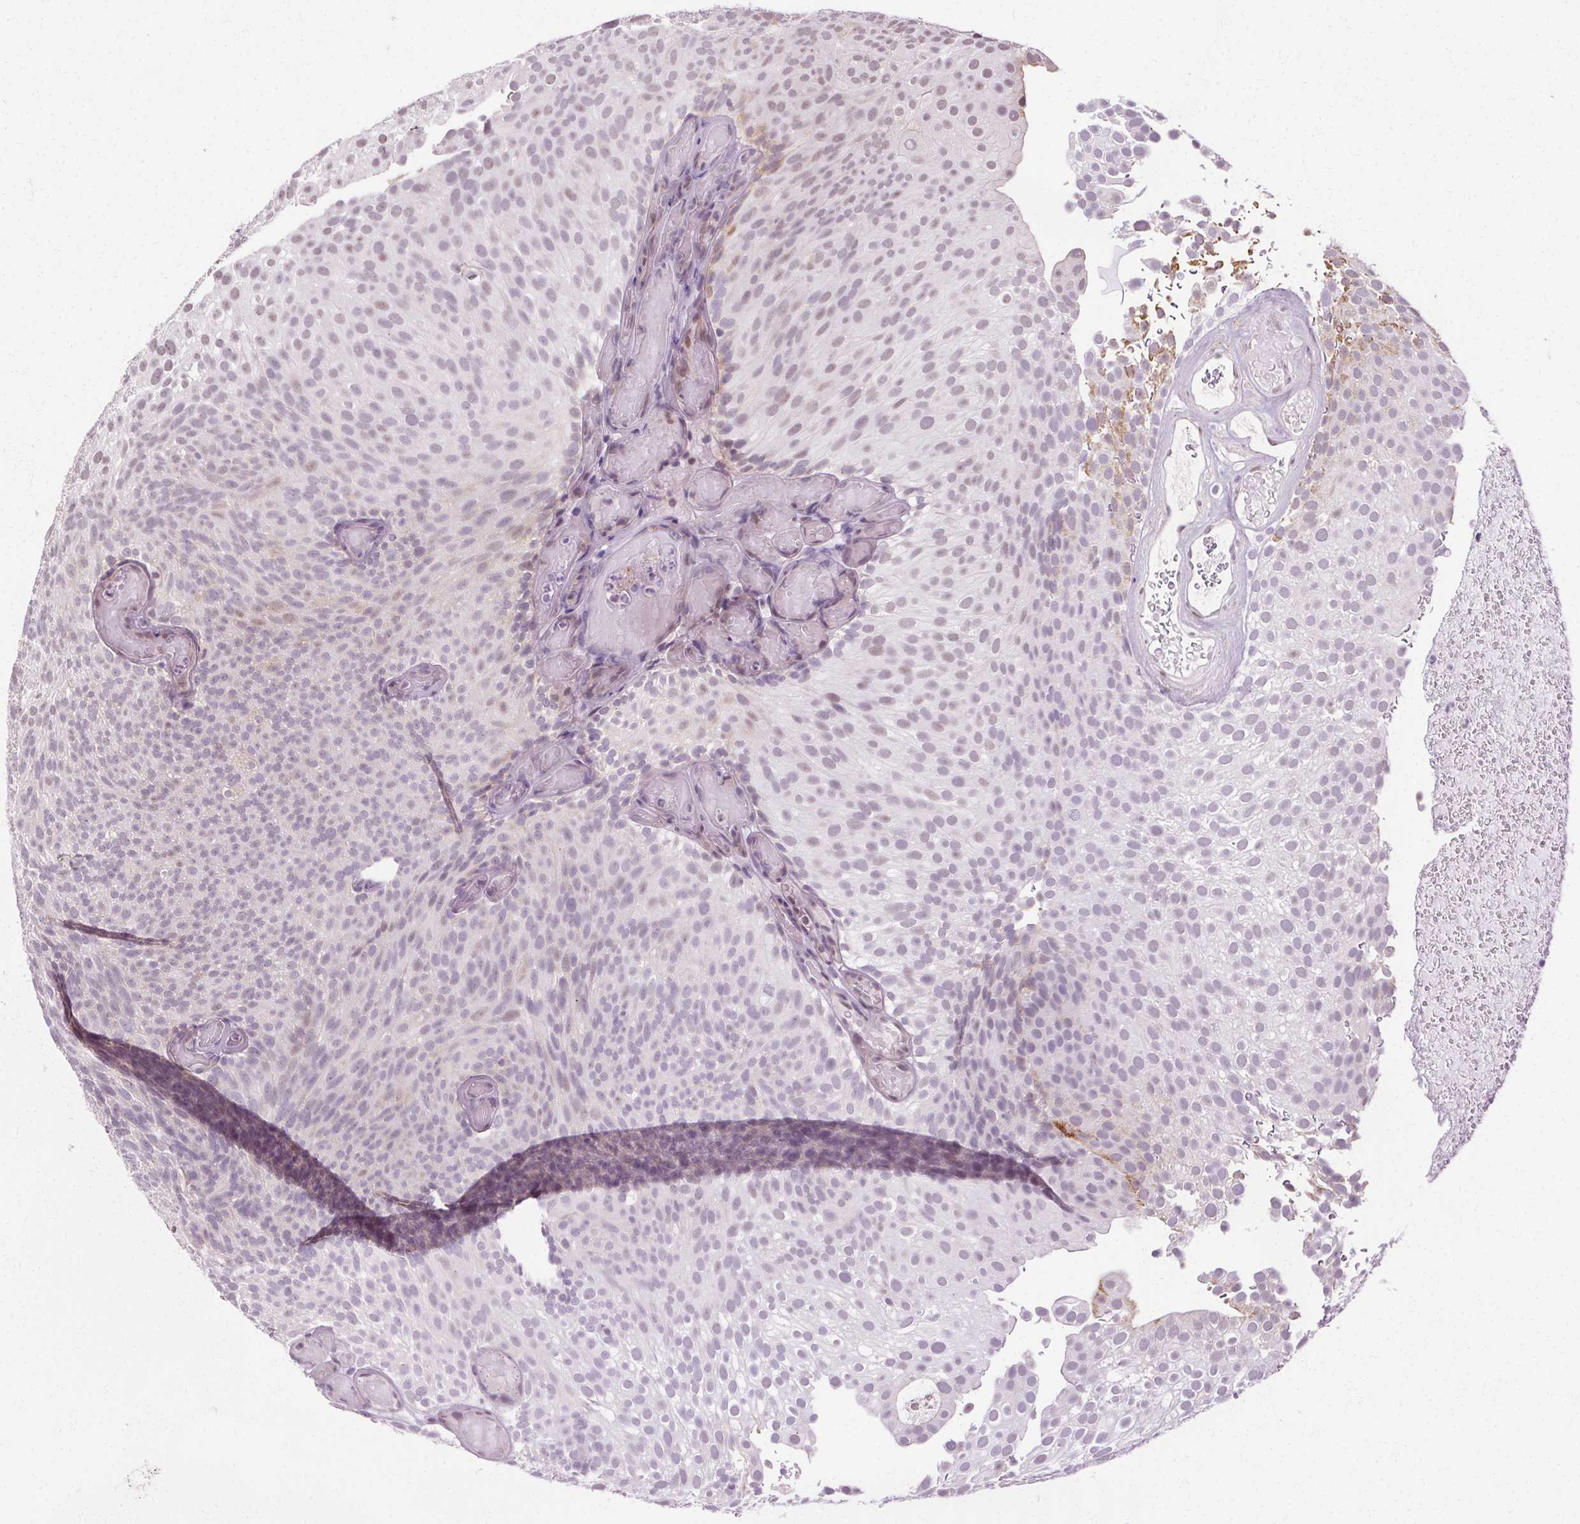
{"staining": {"intensity": "negative", "quantity": "none", "location": "none"}, "tissue": "urothelial cancer", "cell_type": "Tumor cells", "image_type": "cancer", "snomed": [{"axis": "morphology", "description": "Urothelial carcinoma, Low grade"}, {"axis": "topography", "description": "Urinary bladder"}], "caption": "An IHC image of urothelial cancer is shown. There is no staining in tumor cells of urothelial cancer.", "gene": "CEBPA", "patient": {"sex": "male", "age": 78}}